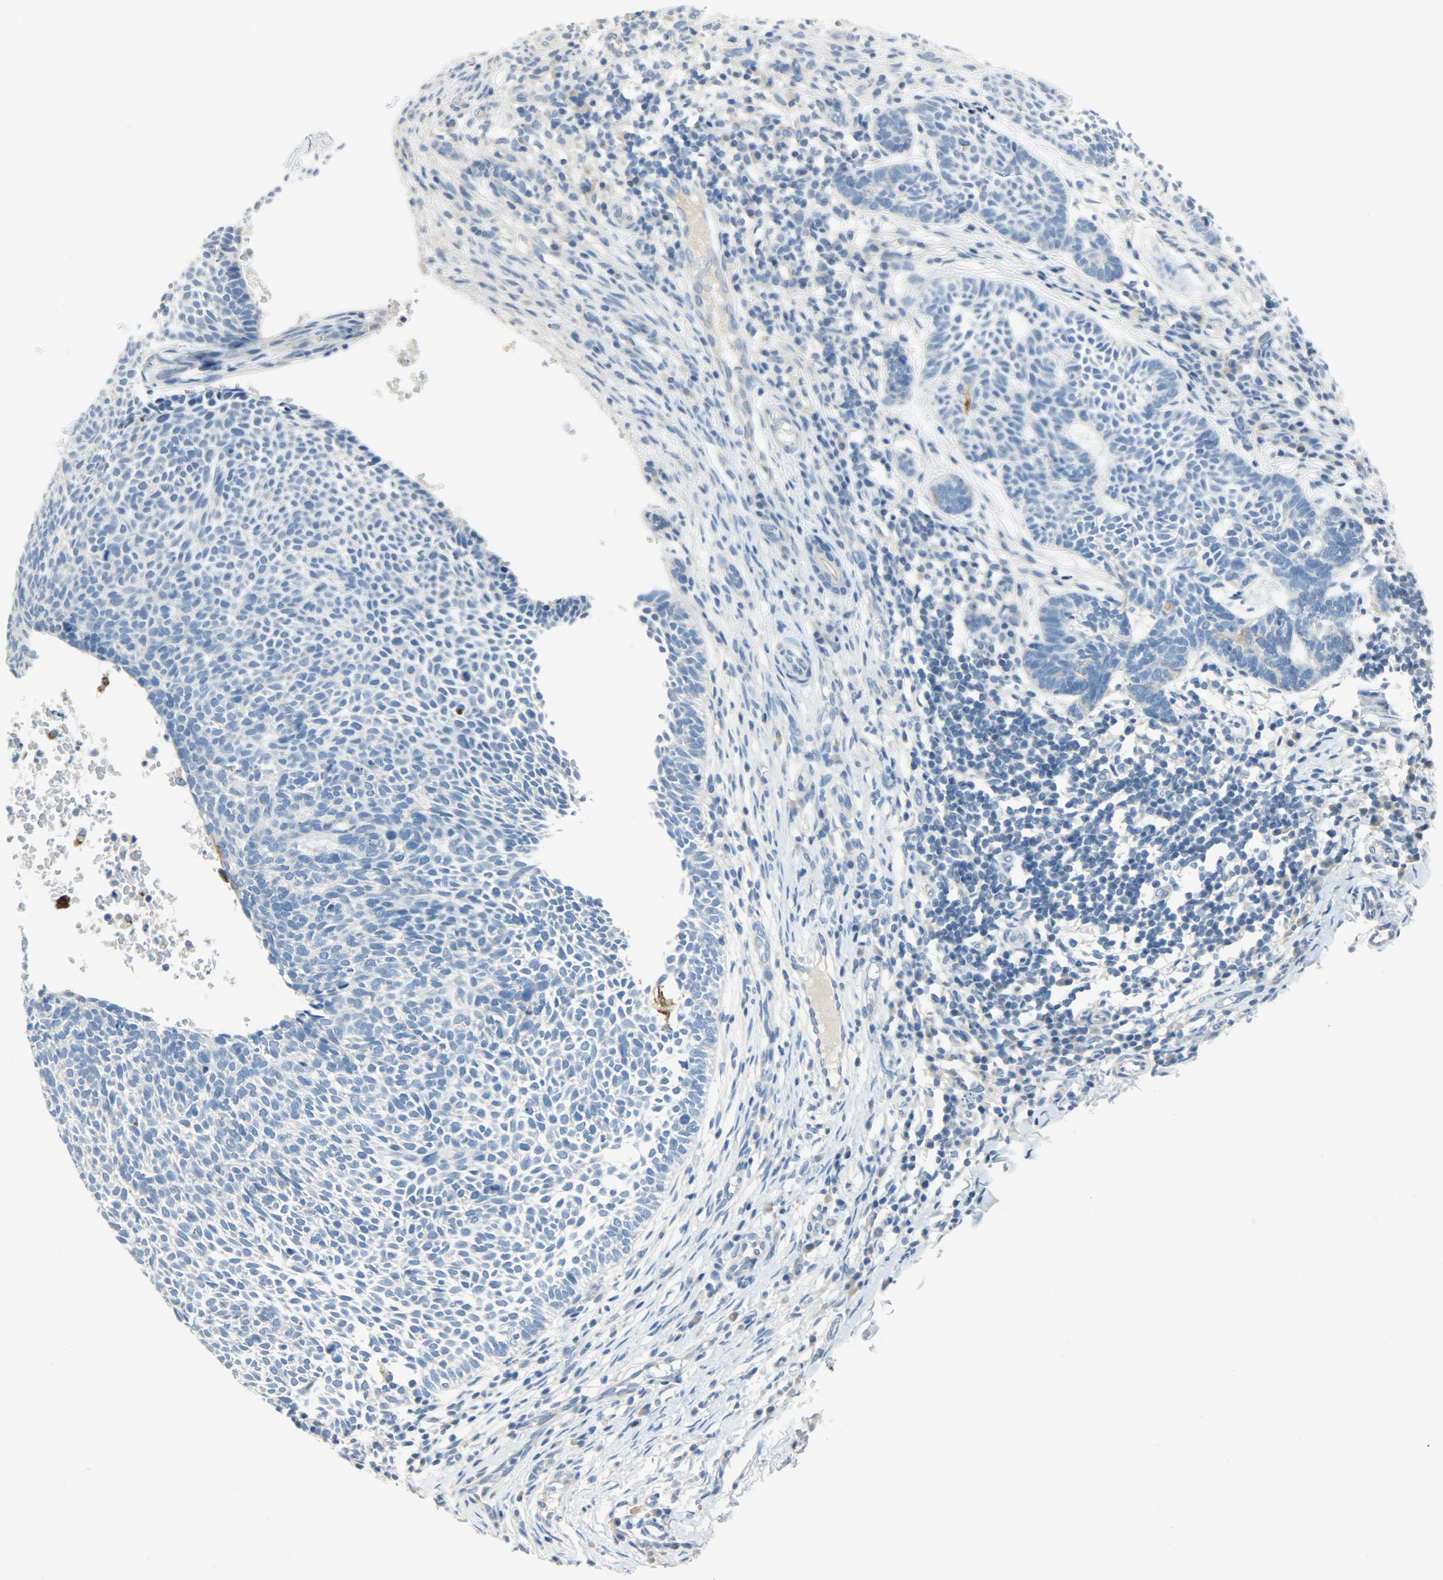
{"staining": {"intensity": "negative", "quantity": "none", "location": "none"}, "tissue": "skin cancer", "cell_type": "Tumor cells", "image_type": "cancer", "snomed": [{"axis": "morphology", "description": "Normal tissue, NOS"}, {"axis": "morphology", "description": "Basal cell carcinoma"}, {"axis": "topography", "description": "Skin"}], "caption": "DAB (3,3'-diaminobenzidine) immunohistochemical staining of basal cell carcinoma (skin) shows no significant staining in tumor cells.", "gene": "PROM1", "patient": {"sex": "male", "age": 87}}